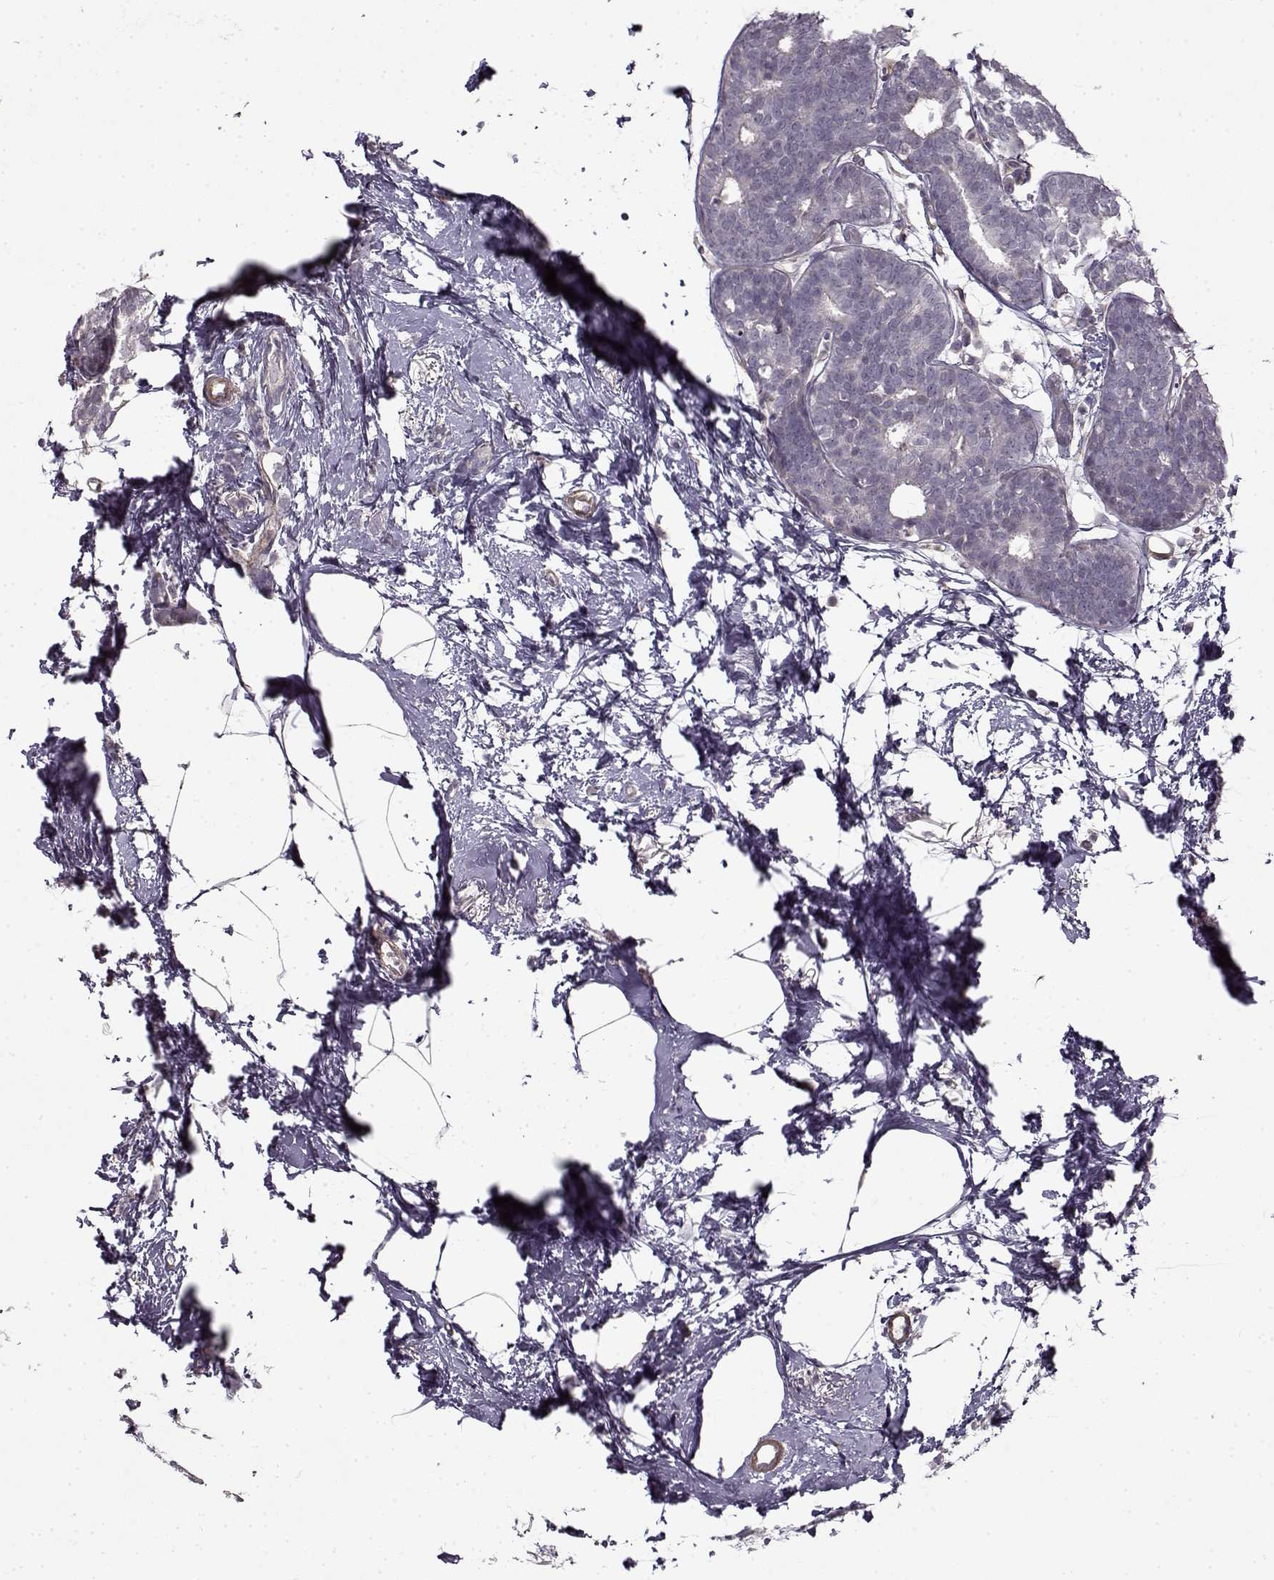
{"staining": {"intensity": "negative", "quantity": "none", "location": "none"}, "tissue": "breast cancer", "cell_type": "Tumor cells", "image_type": "cancer", "snomed": [{"axis": "morphology", "description": "Duct carcinoma"}, {"axis": "topography", "description": "Breast"}], "caption": "Tumor cells show no significant protein staining in breast cancer. Nuclei are stained in blue.", "gene": "LAMB2", "patient": {"sex": "female", "age": 40}}